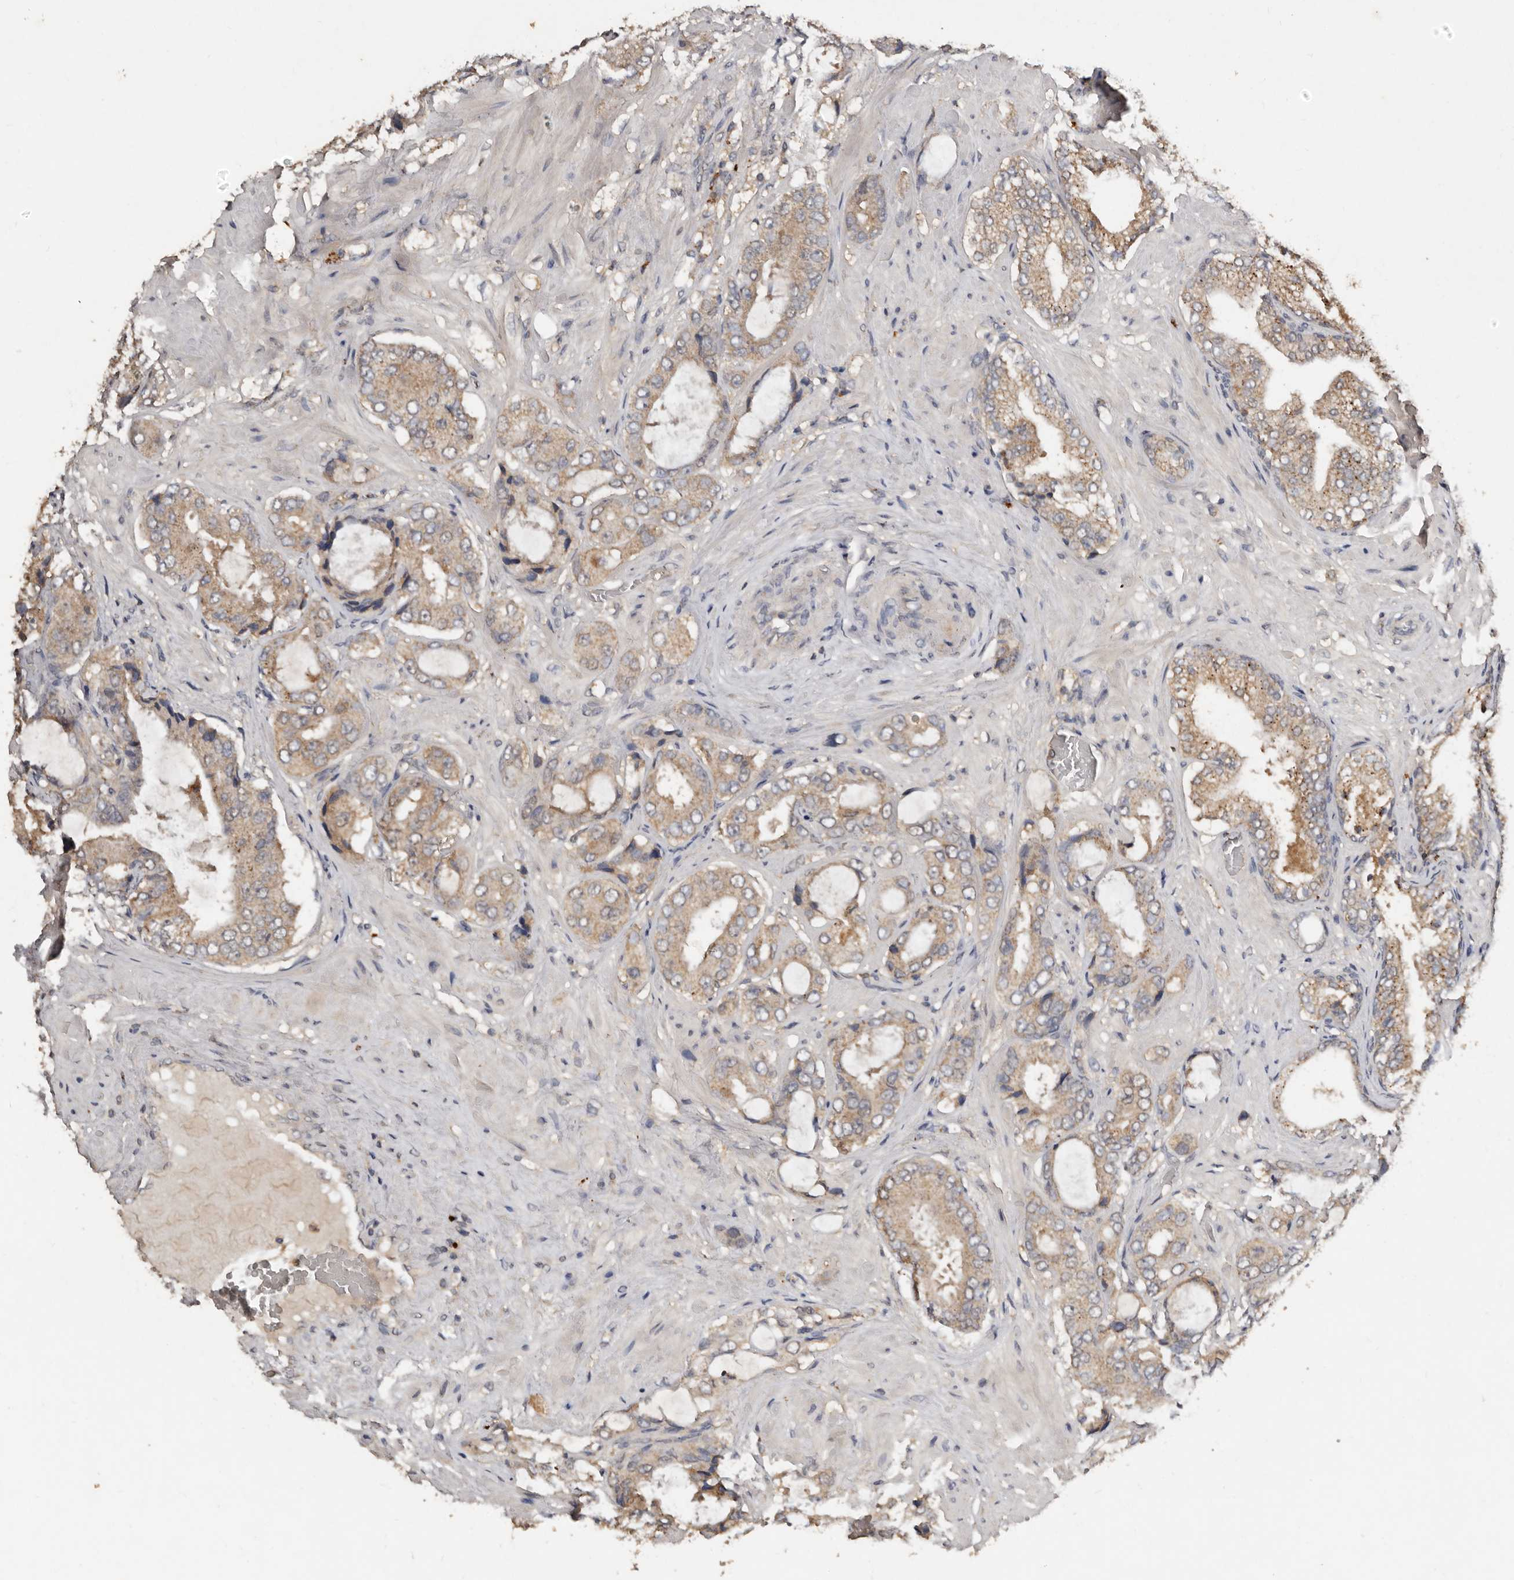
{"staining": {"intensity": "moderate", "quantity": ">75%", "location": "cytoplasmic/membranous"}, "tissue": "prostate cancer", "cell_type": "Tumor cells", "image_type": "cancer", "snomed": [{"axis": "morphology", "description": "Adenocarcinoma, High grade"}, {"axis": "topography", "description": "Prostate"}], "caption": "Brown immunohistochemical staining in prostate cancer (high-grade adenocarcinoma) shows moderate cytoplasmic/membranous positivity in approximately >75% of tumor cells. The staining was performed using DAB (3,3'-diaminobenzidine), with brown indicating positive protein expression. Nuclei are stained blue with hematoxylin.", "gene": "EDEM1", "patient": {"sex": "male", "age": 59}}